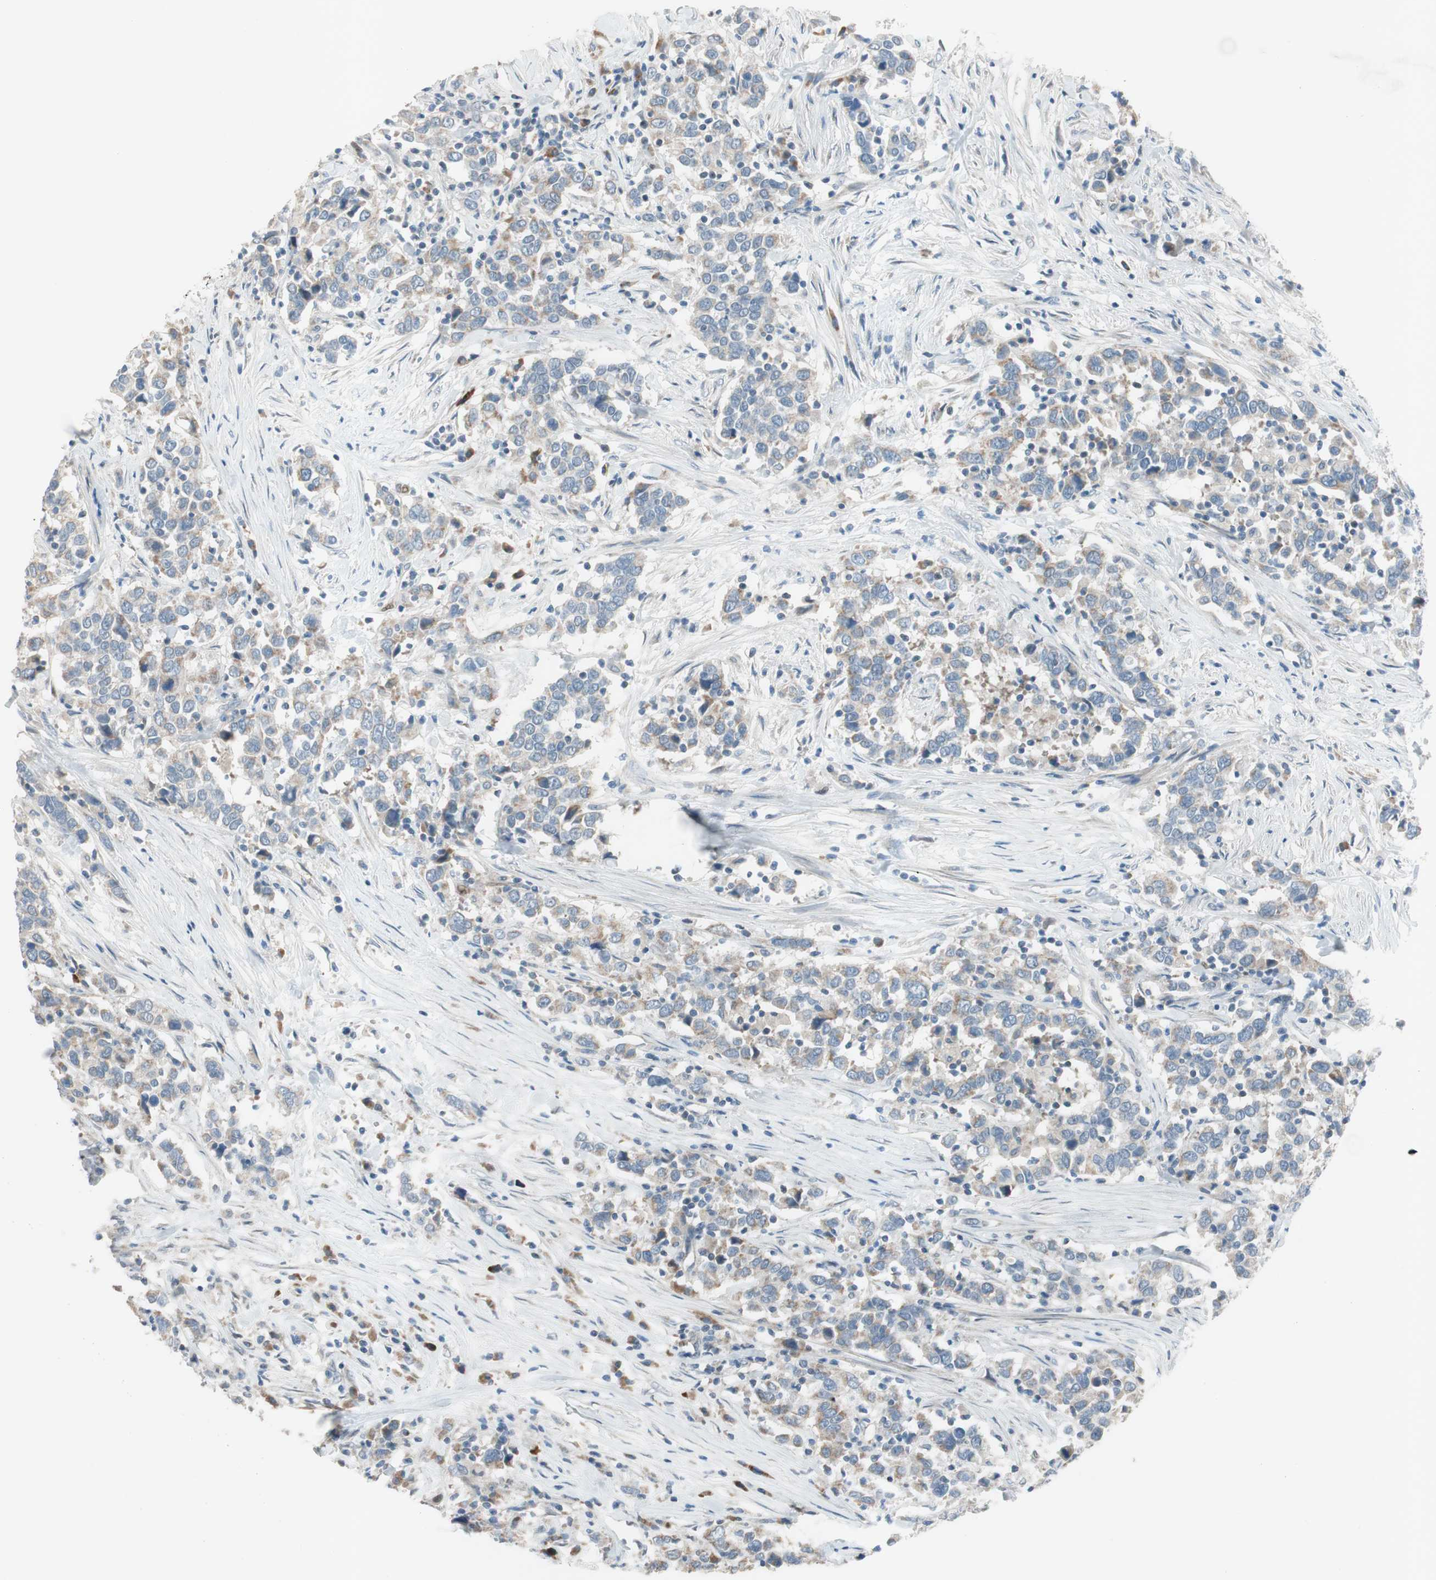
{"staining": {"intensity": "weak", "quantity": ">75%", "location": "cytoplasmic/membranous"}, "tissue": "urothelial cancer", "cell_type": "Tumor cells", "image_type": "cancer", "snomed": [{"axis": "morphology", "description": "Urothelial carcinoma, High grade"}, {"axis": "topography", "description": "Urinary bladder"}], "caption": "Protein analysis of urothelial cancer tissue demonstrates weak cytoplasmic/membranous positivity in approximately >75% of tumor cells.", "gene": "GYPC", "patient": {"sex": "male", "age": 61}}